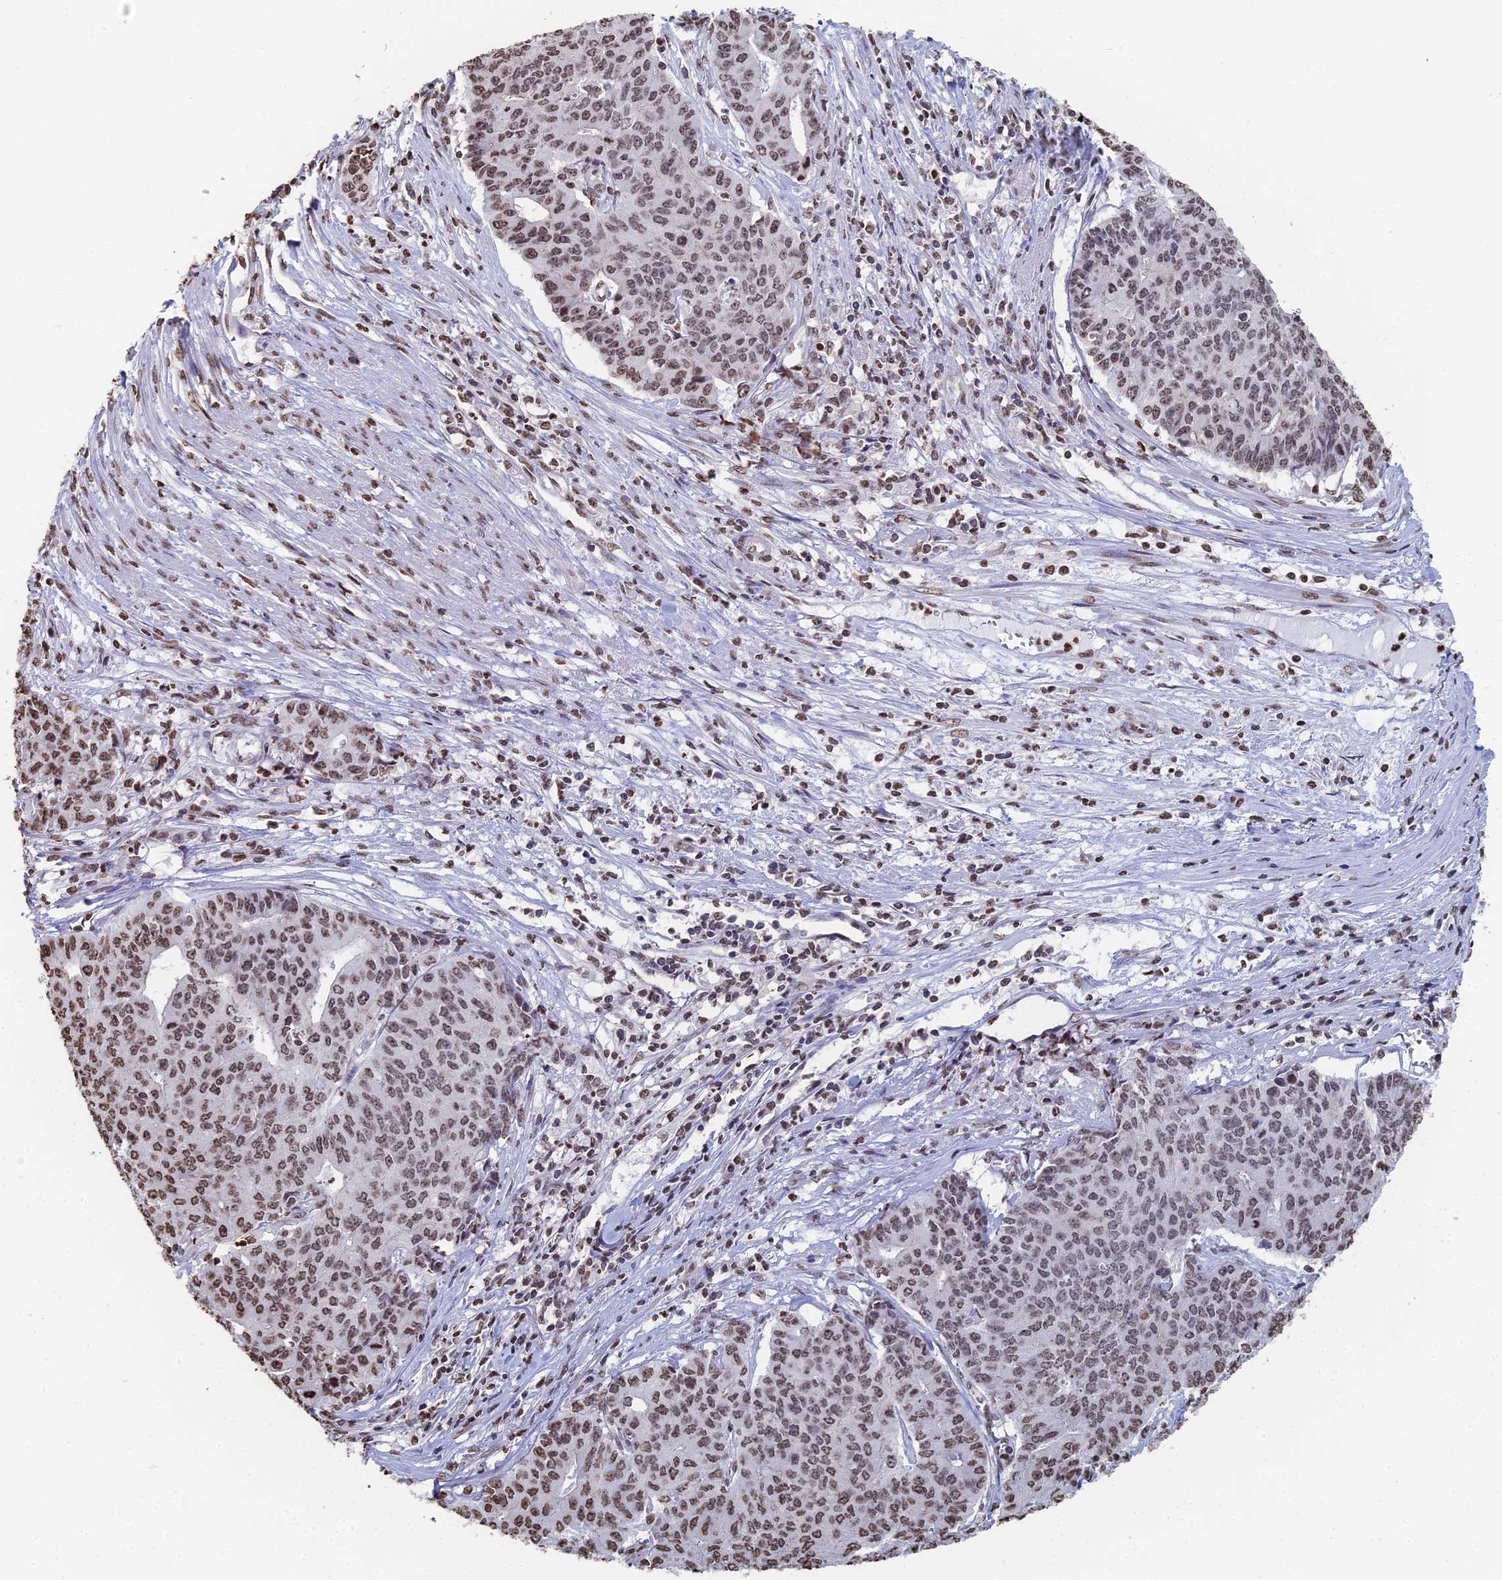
{"staining": {"intensity": "moderate", "quantity": ">75%", "location": "nuclear"}, "tissue": "endometrial cancer", "cell_type": "Tumor cells", "image_type": "cancer", "snomed": [{"axis": "morphology", "description": "Adenocarcinoma, NOS"}, {"axis": "topography", "description": "Endometrium"}], "caption": "About >75% of tumor cells in endometrial cancer (adenocarcinoma) exhibit moderate nuclear protein expression as visualized by brown immunohistochemical staining.", "gene": "GBP3", "patient": {"sex": "female", "age": 59}}